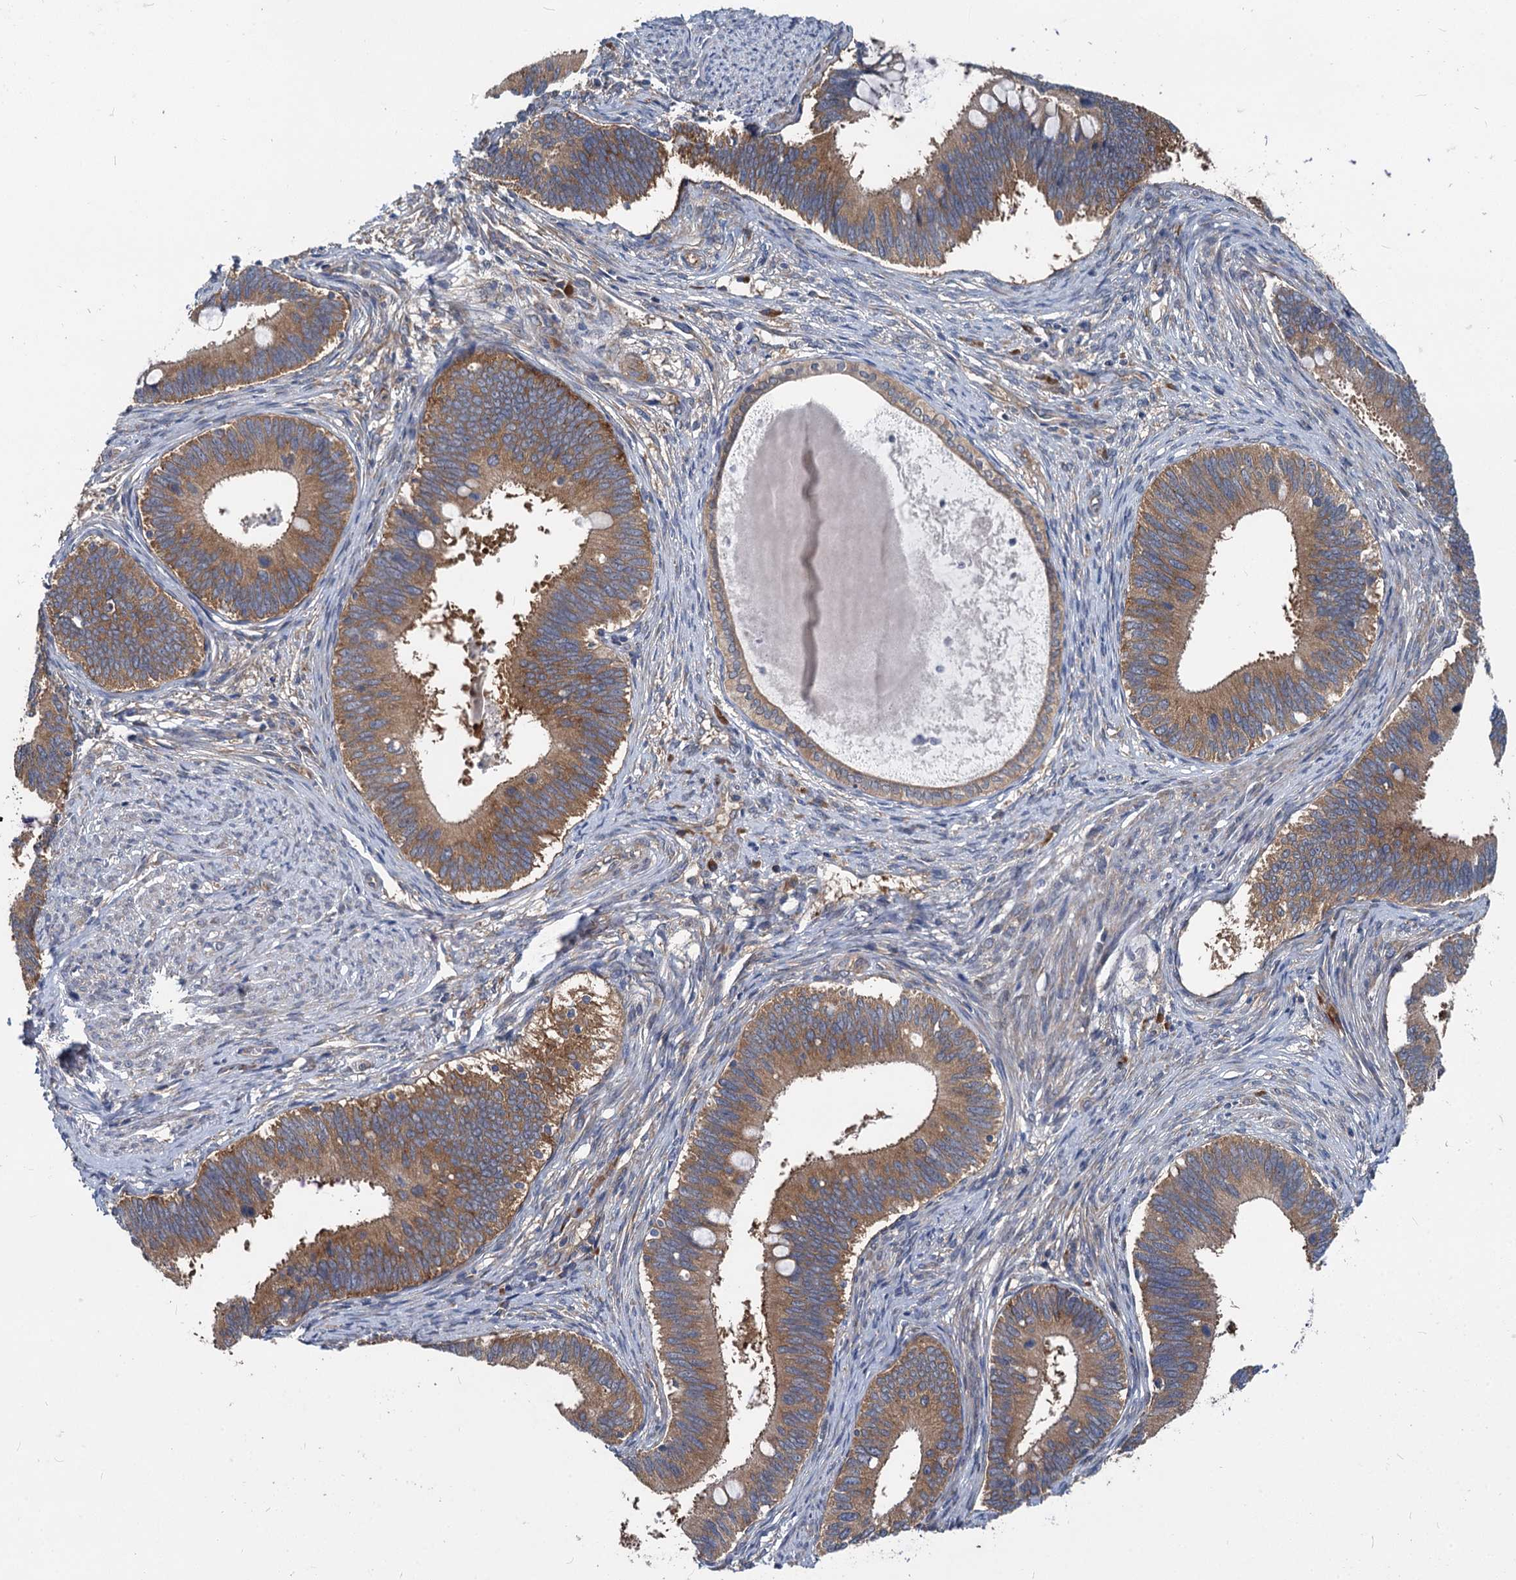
{"staining": {"intensity": "moderate", "quantity": ">75%", "location": "cytoplasmic/membranous"}, "tissue": "cervical cancer", "cell_type": "Tumor cells", "image_type": "cancer", "snomed": [{"axis": "morphology", "description": "Adenocarcinoma, NOS"}, {"axis": "topography", "description": "Cervix"}], "caption": "Cervical cancer stained with a brown dye demonstrates moderate cytoplasmic/membranous positive expression in approximately >75% of tumor cells.", "gene": "EIF2B2", "patient": {"sex": "female", "age": 42}}